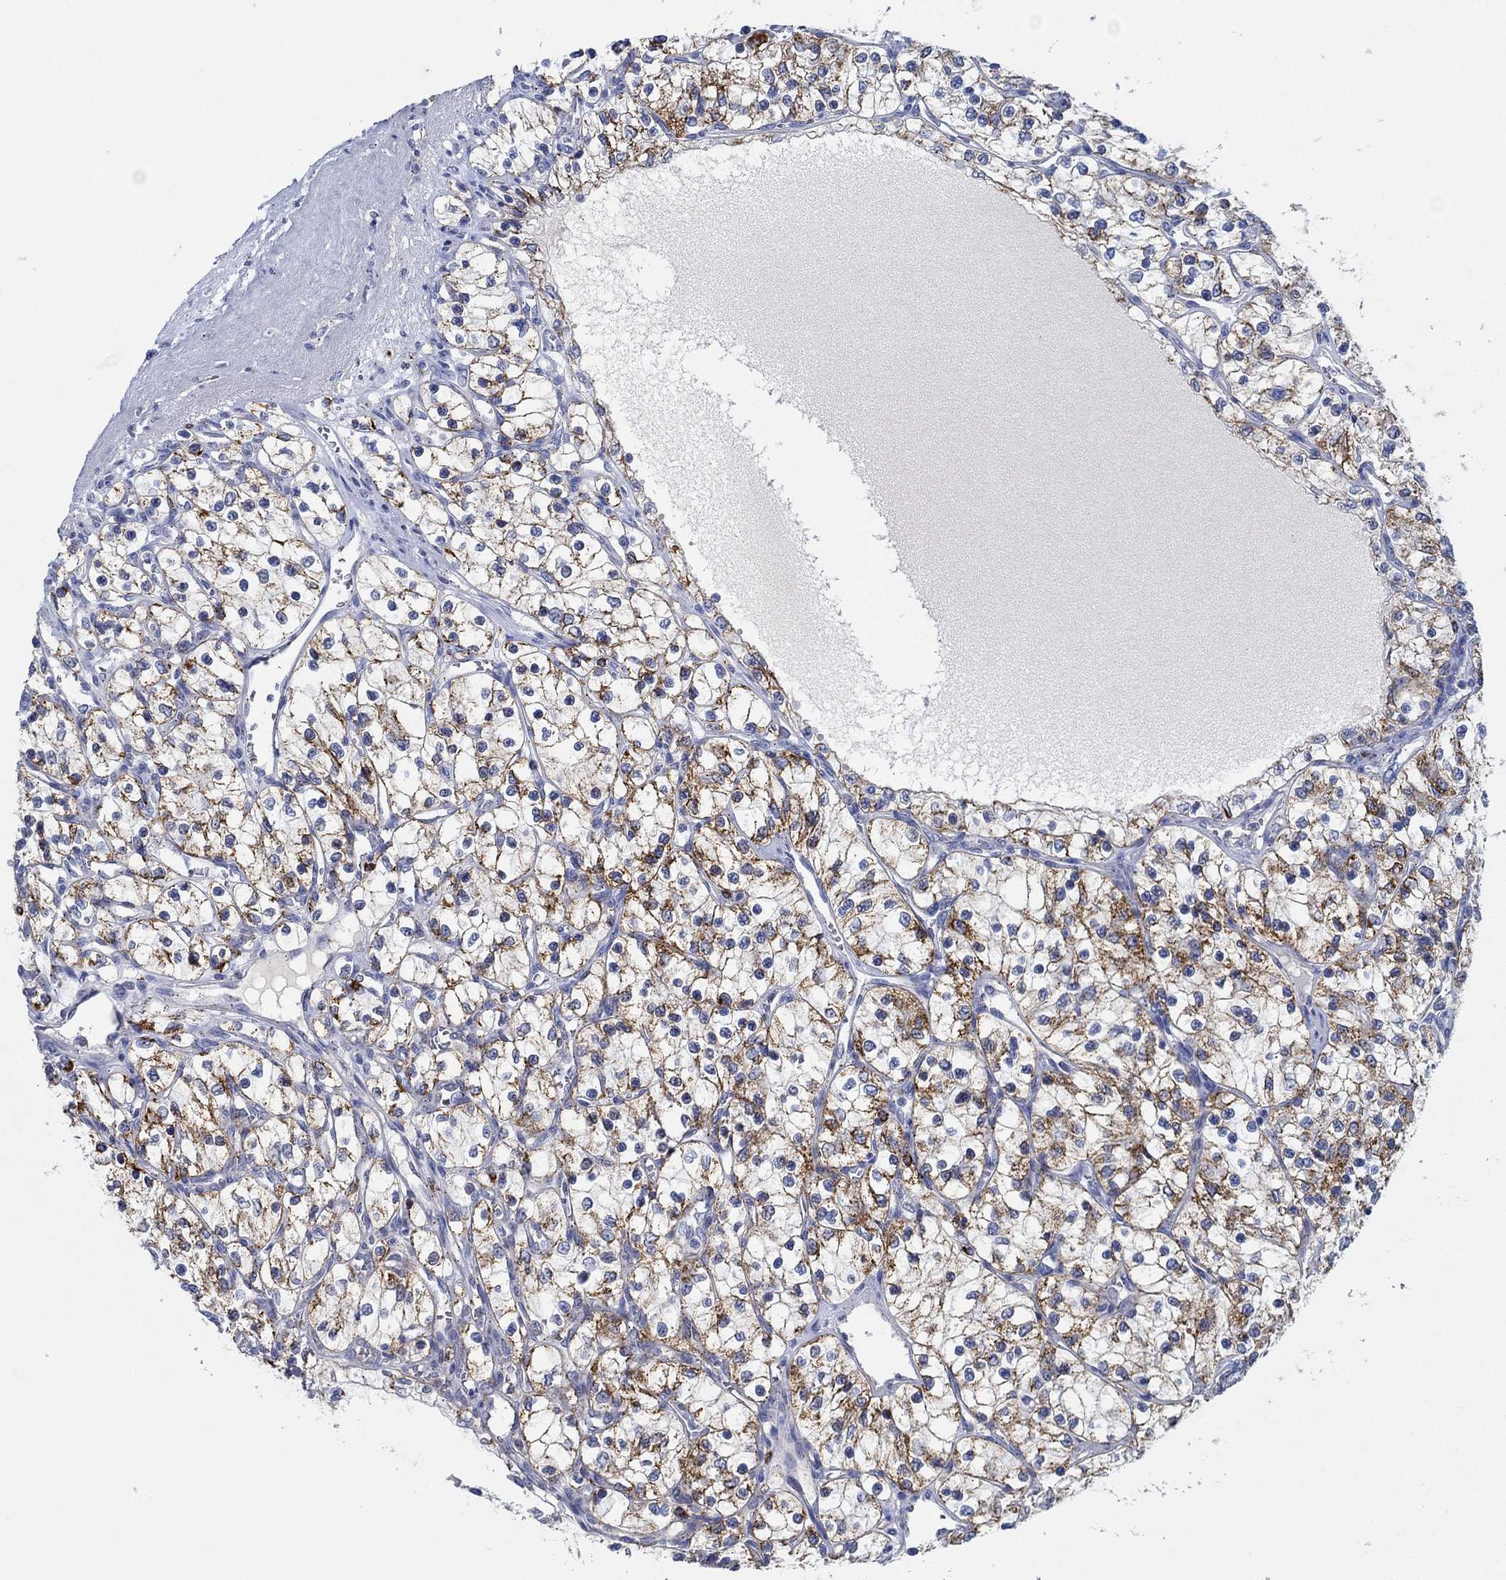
{"staining": {"intensity": "strong", "quantity": "25%-75%", "location": "cytoplasmic/membranous"}, "tissue": "renal cancer", "cell_type": "Tumor cells", "image_type": "cancer", "snomed": [{"axis": "morphology", "description": "Adenocarcinoma, NOS"}, {"axis": "topography", "description": "Kidney"}], "caption": "Immunohistochemical staining of human adenocarcinoma (renal) demonstrates high levels of strong cytoplasmic/membranous positivity in approximately 25%-75% of tumor cells.", "gene": "CPM", "patient": {"sex": "female", "age": 69}}